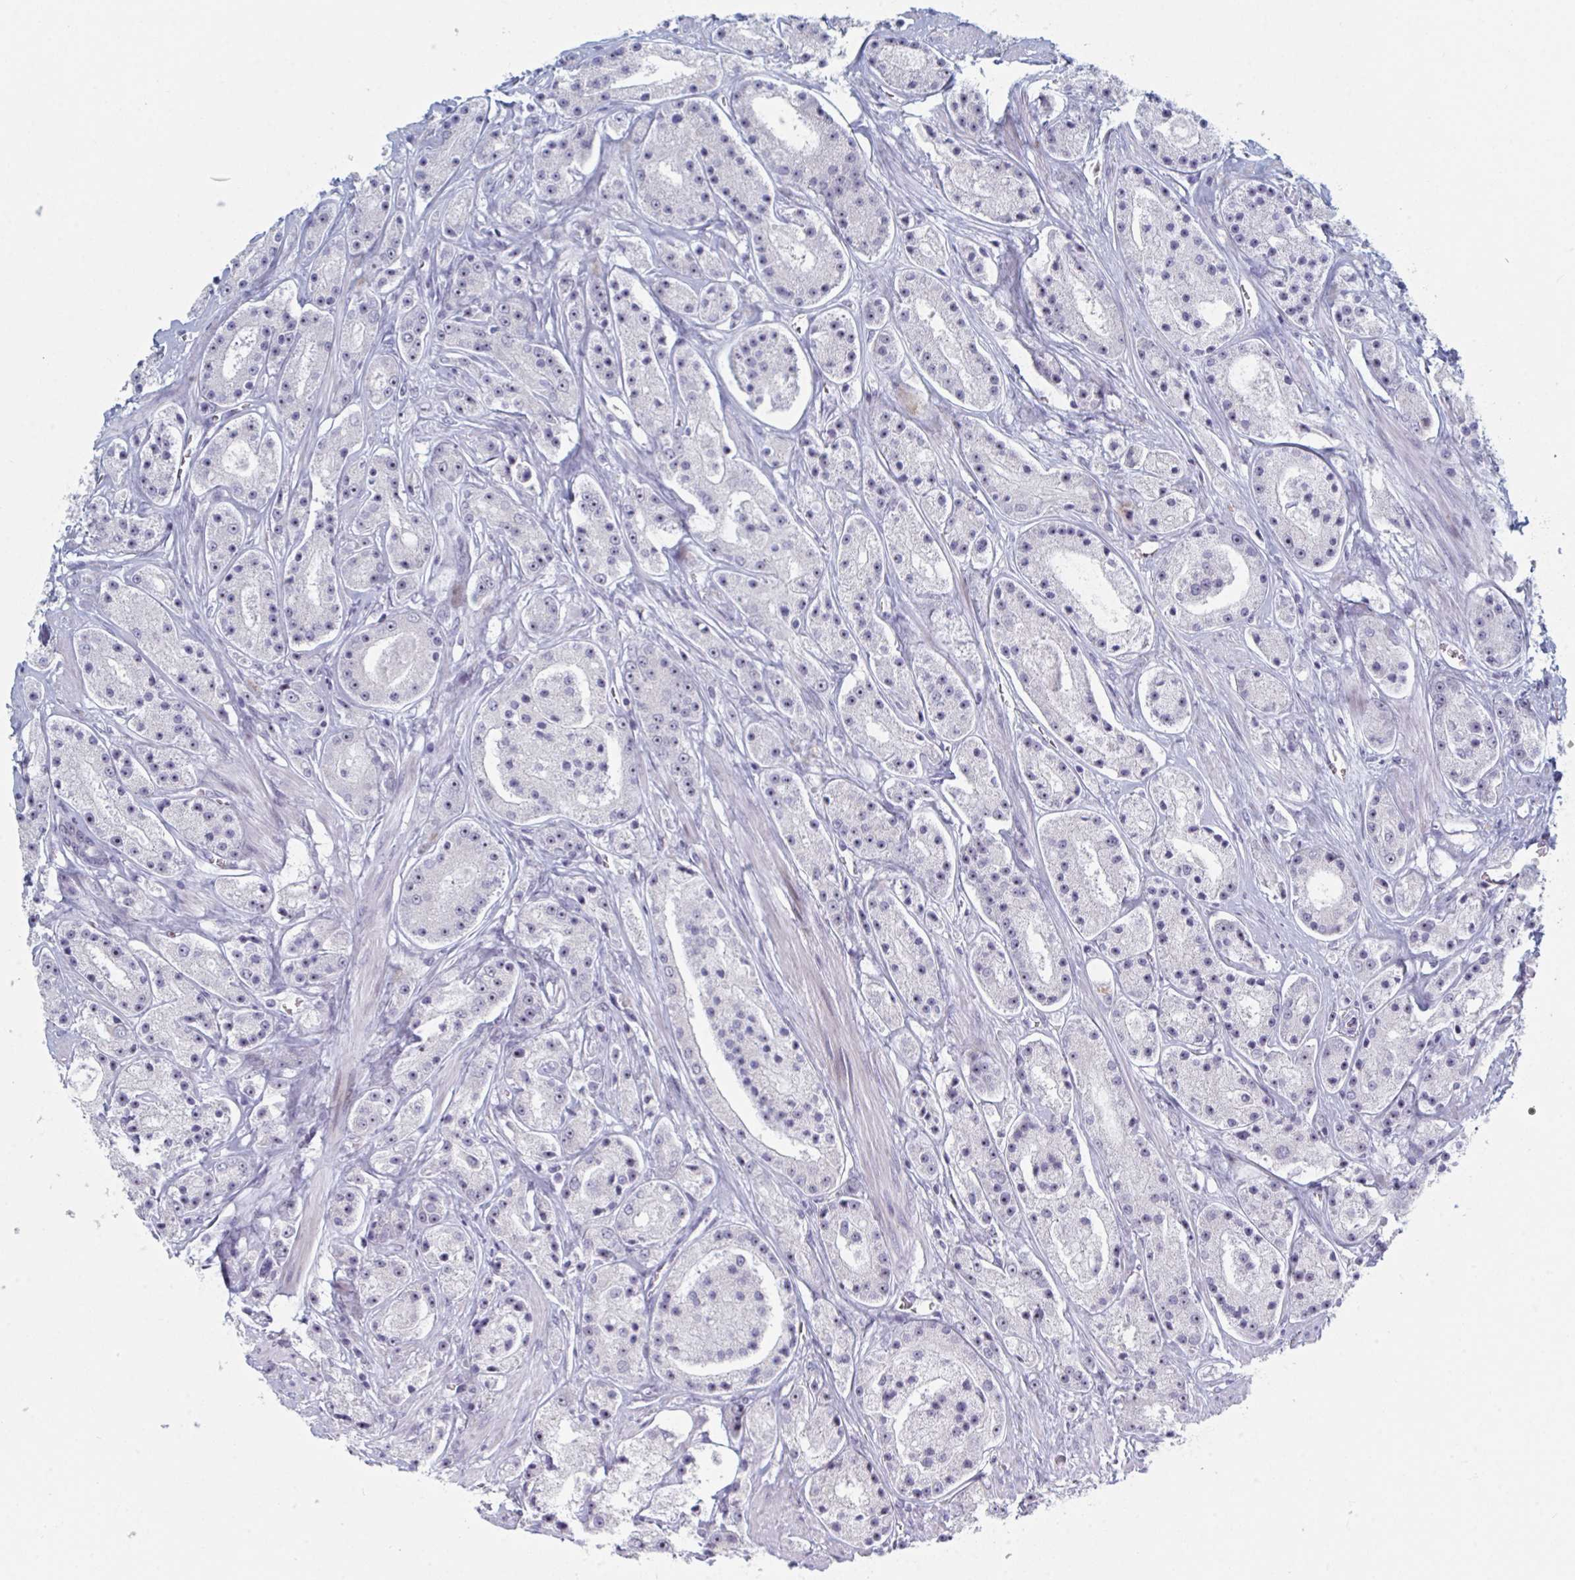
{"staining": {"intensity": "weak", "quantity": "25%-75%", "location": "nuclear"}, "tissue": "prostate cancer", "cell_type": "Tumor cells", "image_type": "cancer", "snomed": [{"axis": "morphology", "description": "Adenocarcinoma, High grade"}, {"axis": "topography", "description": "Prostate"}], "caption": "A high-resolution photomicrograph shows immunohistochemistry staining of prostate cancer (high-grade adenocarcinoma), which demonstrates weak nuclear positivity in approximately 25%-75% of tumor cells. (DAB IHC, brown staining for protein, blue staining for nuclei).", "gene": "NR1H2", "patient": {"sex": "male", "age": 67}}